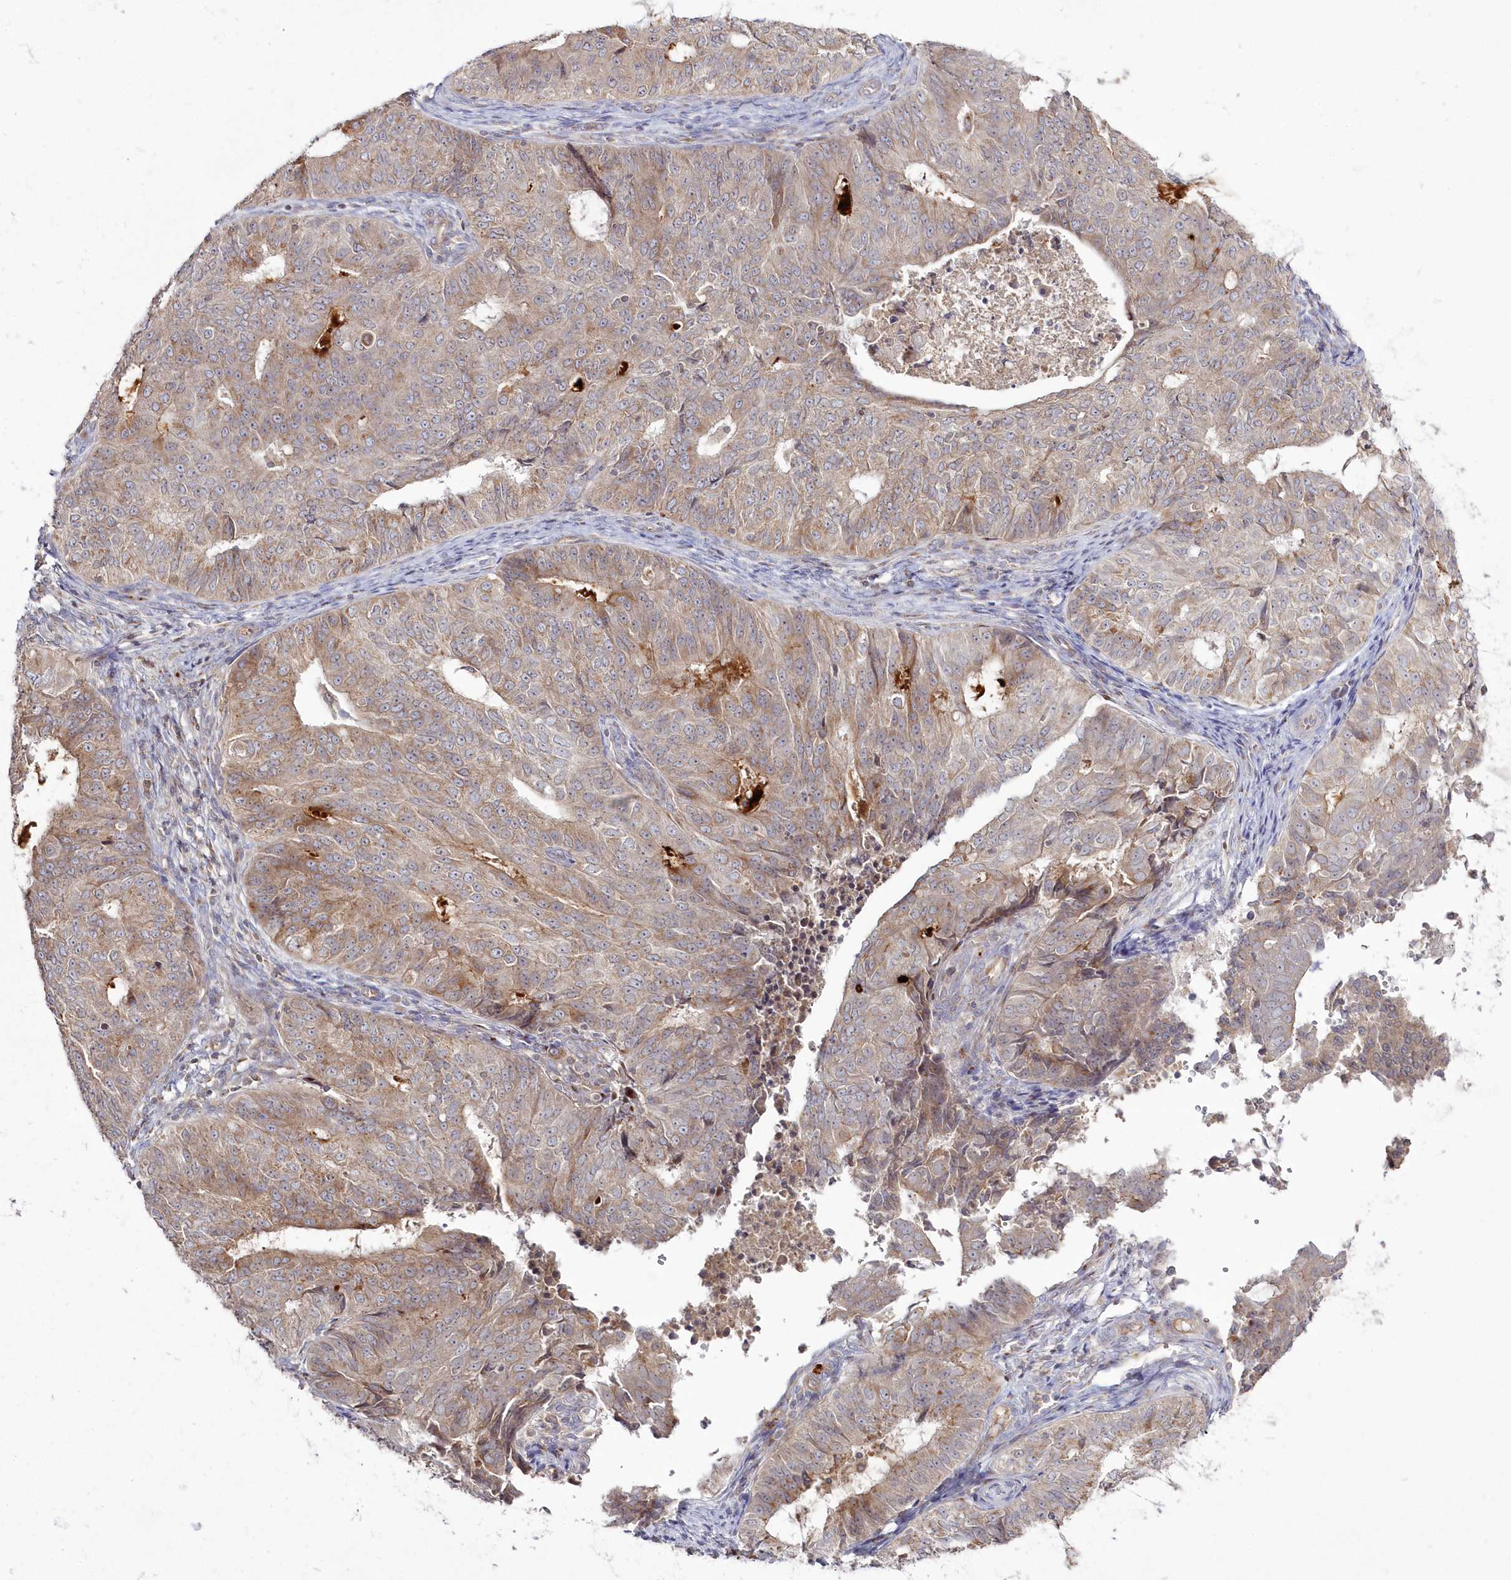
{"staining": {"intensity": "moderate", "quantity": "25%-75%", "location": "cytoplasmic/membranous"}, "tissue": "endometrial cancer", "cell_type": "Tumor cells", "image_type": "cancer", "snomed": [{"axis": "morphology", "description": "Adenocarcinoma, NOS"}, {"axis": "topography", "description": "Endometrium"}], "caption": "Tumor cells reveal moderate cytoplasmic/membranous expression in approximately 25%-75% of cells in endometrial adenocarcinoma.", "gene": "ARSB", "patient": {"sex": "female", "age": 32}}